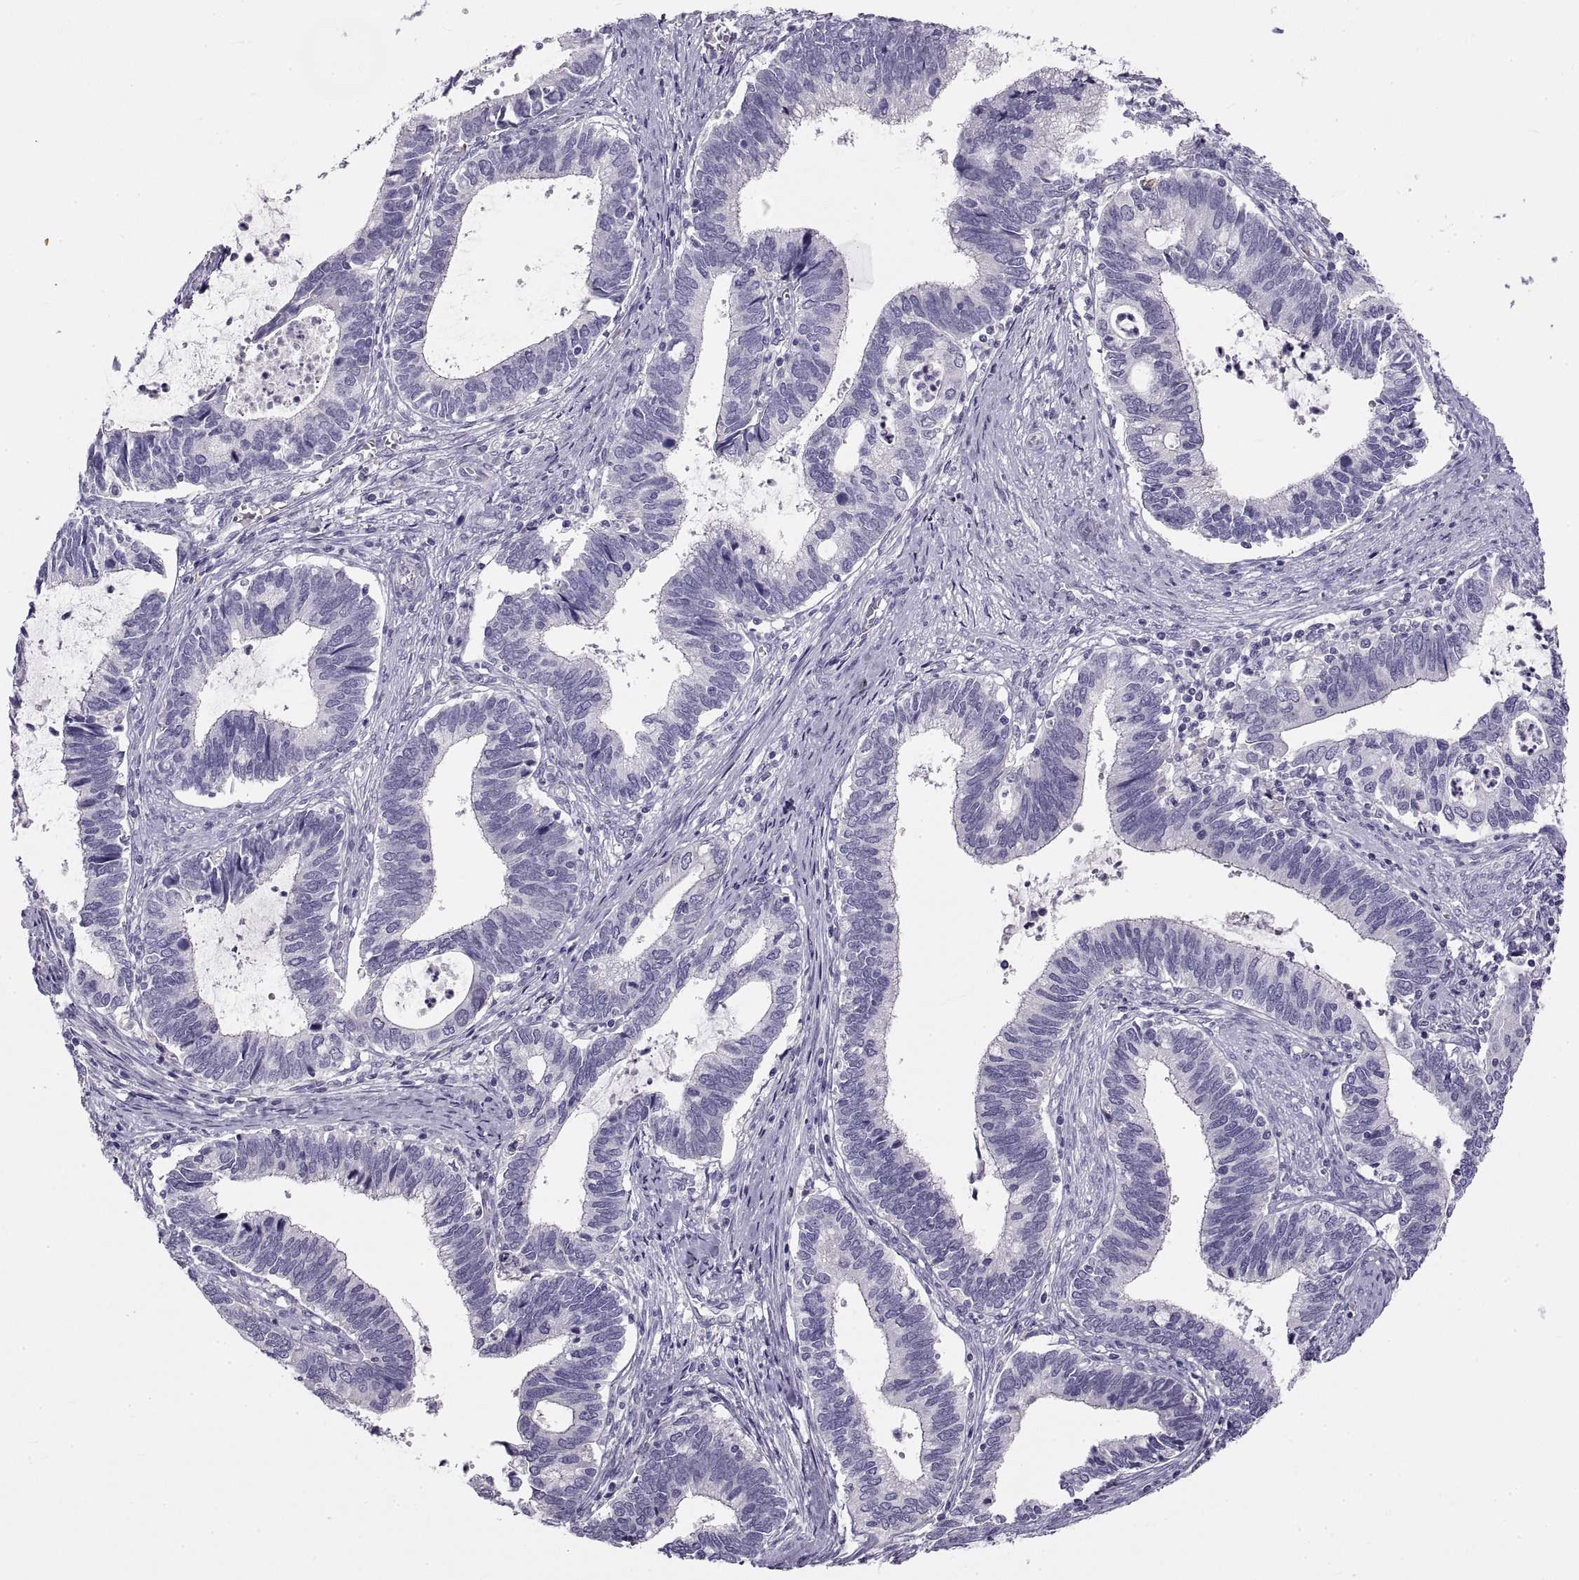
{"staining": {"intensity": "negative", "quantity": "none", "location": "none"}, "tissue": "cervical cancer", "cell_type": "Tumor cells", "image_type": "cancer", "snomed": [{"axis": "morphology", "description": "Adenocarcinoma, NOS"}, {"axis": "topography", "description": "Cervix"}], "caption": "DAB (3,3'-diaminobenzidine) immunohistochemical staining of human cervical cancer (adenocarcinoma) demonstrates no significant staining in tumor cells.", "gene": "CRYBB3", "patient": {"sex": "female", "age": 42}}